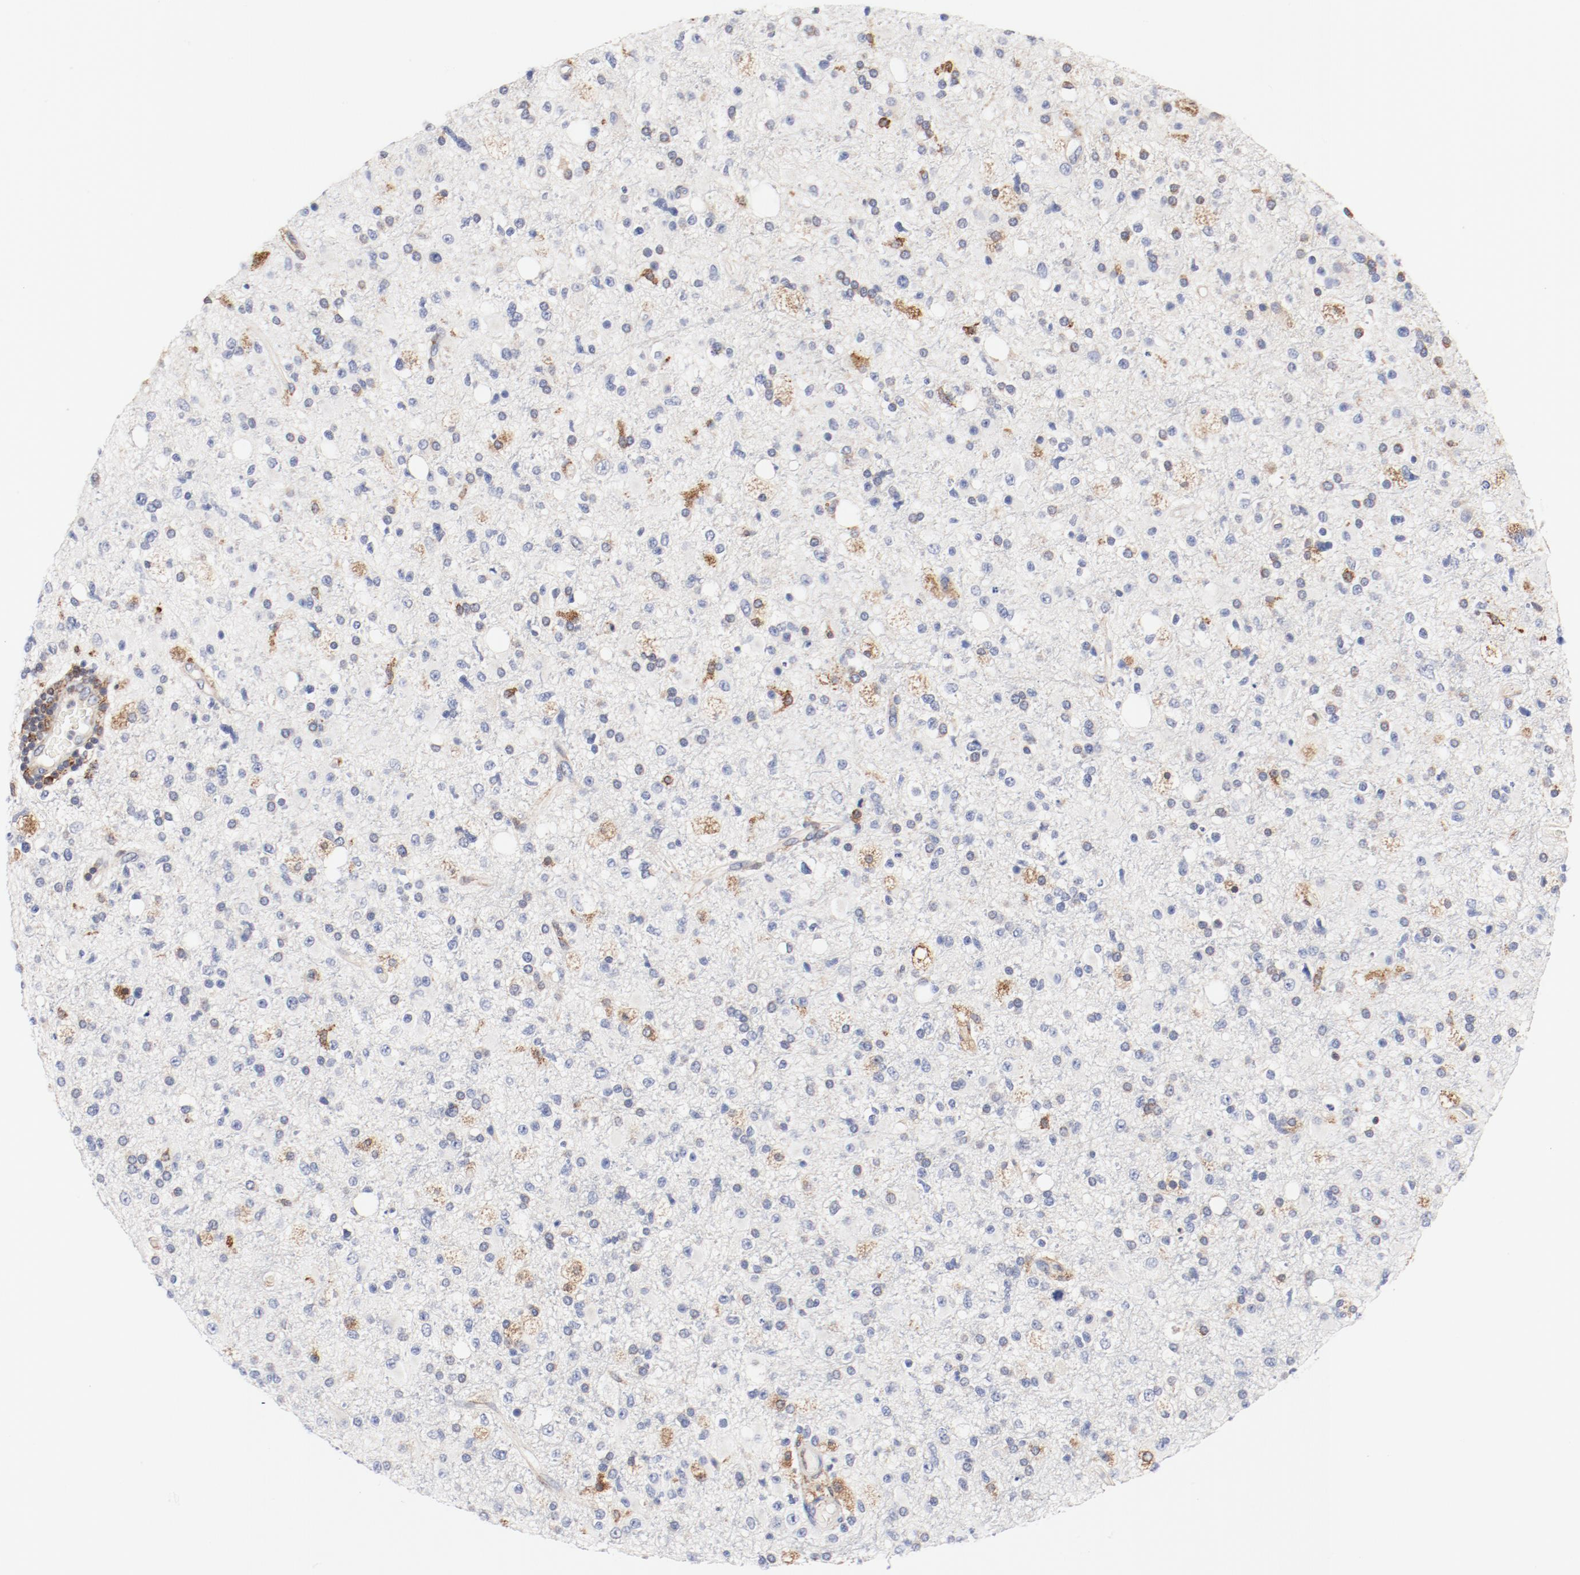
{"staining": {"intensity": "moderate", "quantity": "25%-75%", "location": "cytoplasmic/membranous"}, "tissue": "glioma", "cell_type": "Tumor cells", "image_type": "cancer", "snomed": [{"axis": "morphology", "description": "Glioma, malignant, High grade"}, {"axis": "topography", "description": "Brain"}], "caption": "Protein staining of high-grade glioma (malignant) tissue exhibits moderate cytoplasmic/membranous staining in about 25%-75% of tumor cells. (DAB = brown stain, brightfield microscopy at high magnification).", "gene": "PDPK1", "patient": {"sex": "male", "age": 33}}